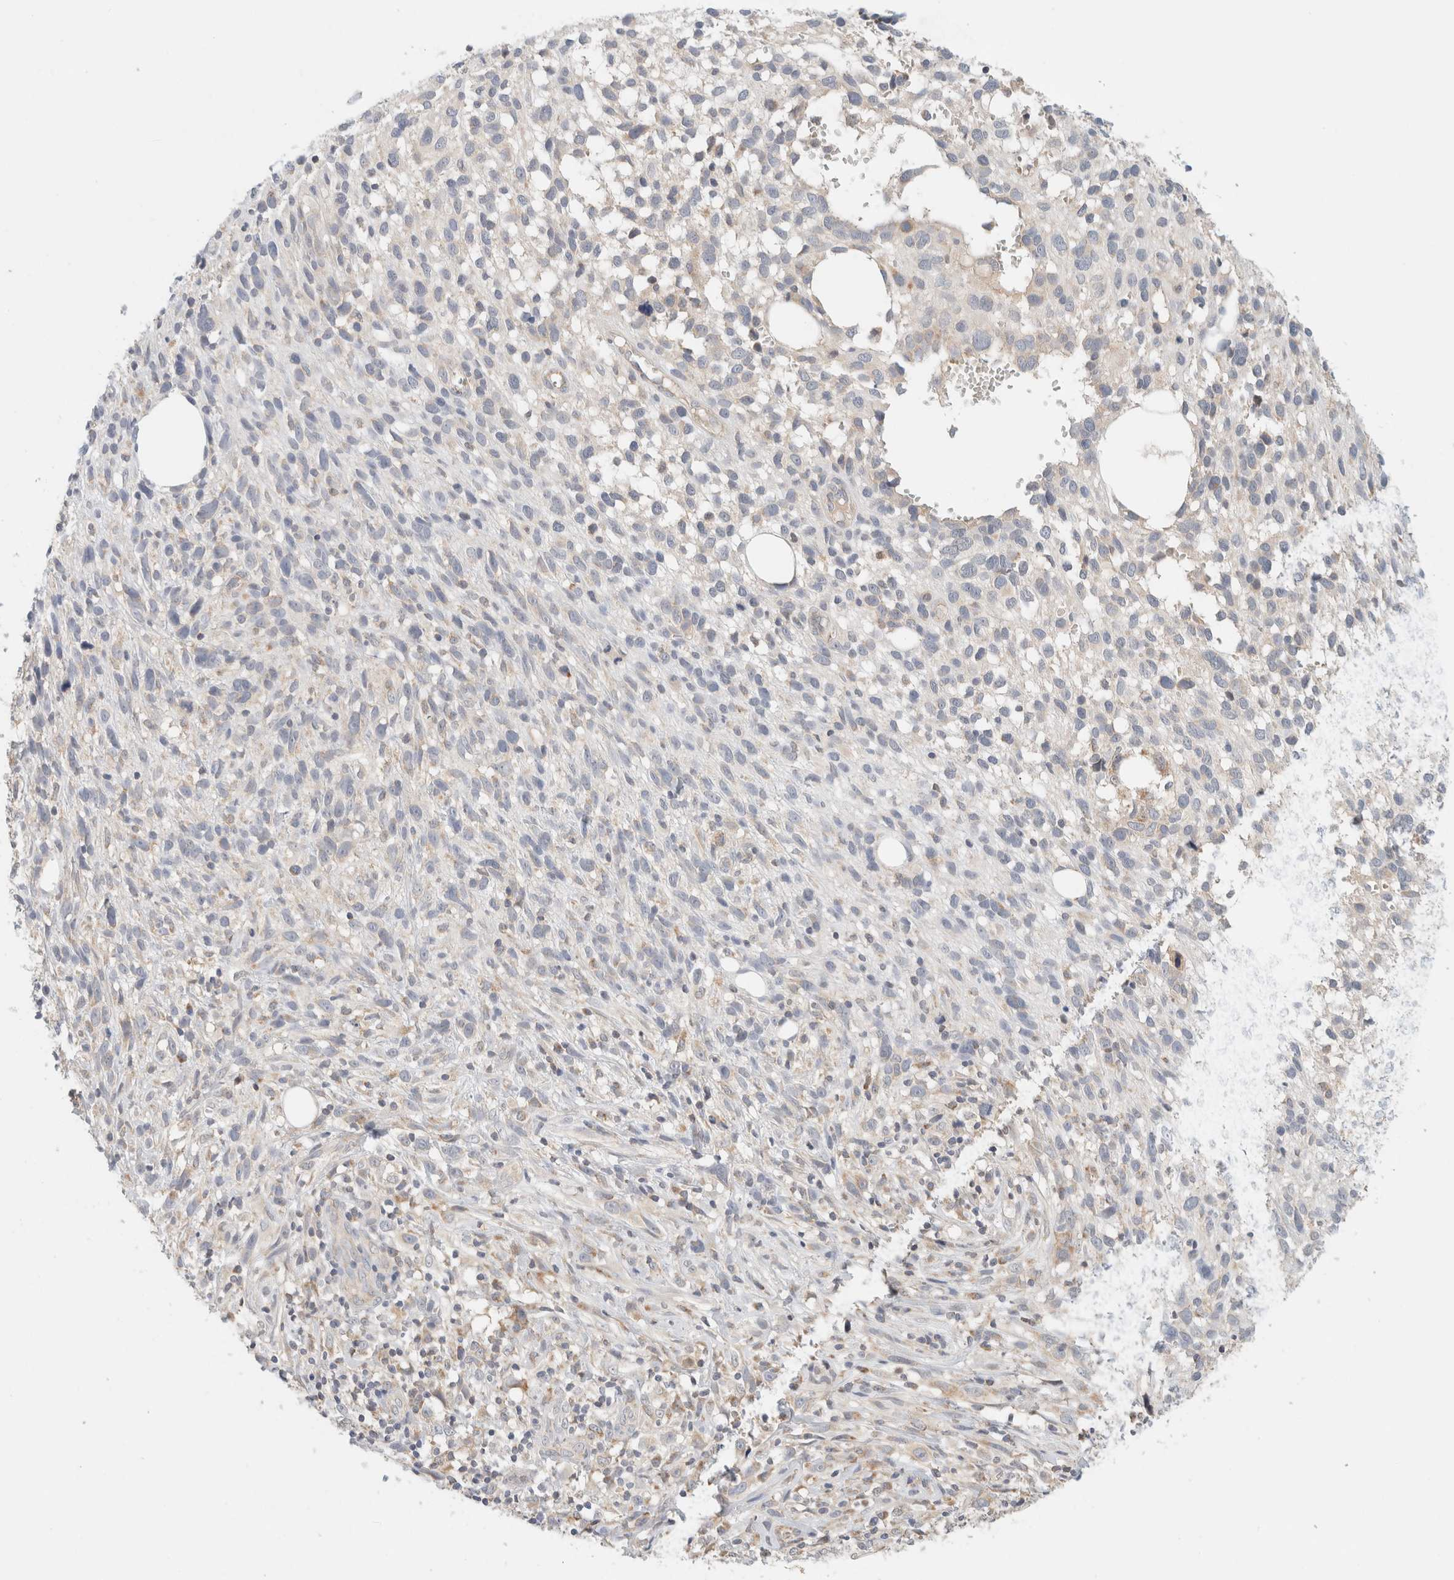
{"staining": {"intensity": "negative", "quantity": "none", "location": "none"}, "tissue": "melanoma", "cell_type": "Tumor cells", "image_type": "cancer", "snomed": [{"axis": "morphology", "description": "Malignant melanoma, NOS"}, {"axis": "topography", "description": "Skin"}], "caption": "Tumor cells are negative for protein expression in human melanoma. Brightfield microscopy of immunohistochemistry (IHC) stained with DAB (brown) and hematoxylin (blue), captured at high magnification.", "gene": "MRM3", "patient": {"sex": "female", "age": 55}}